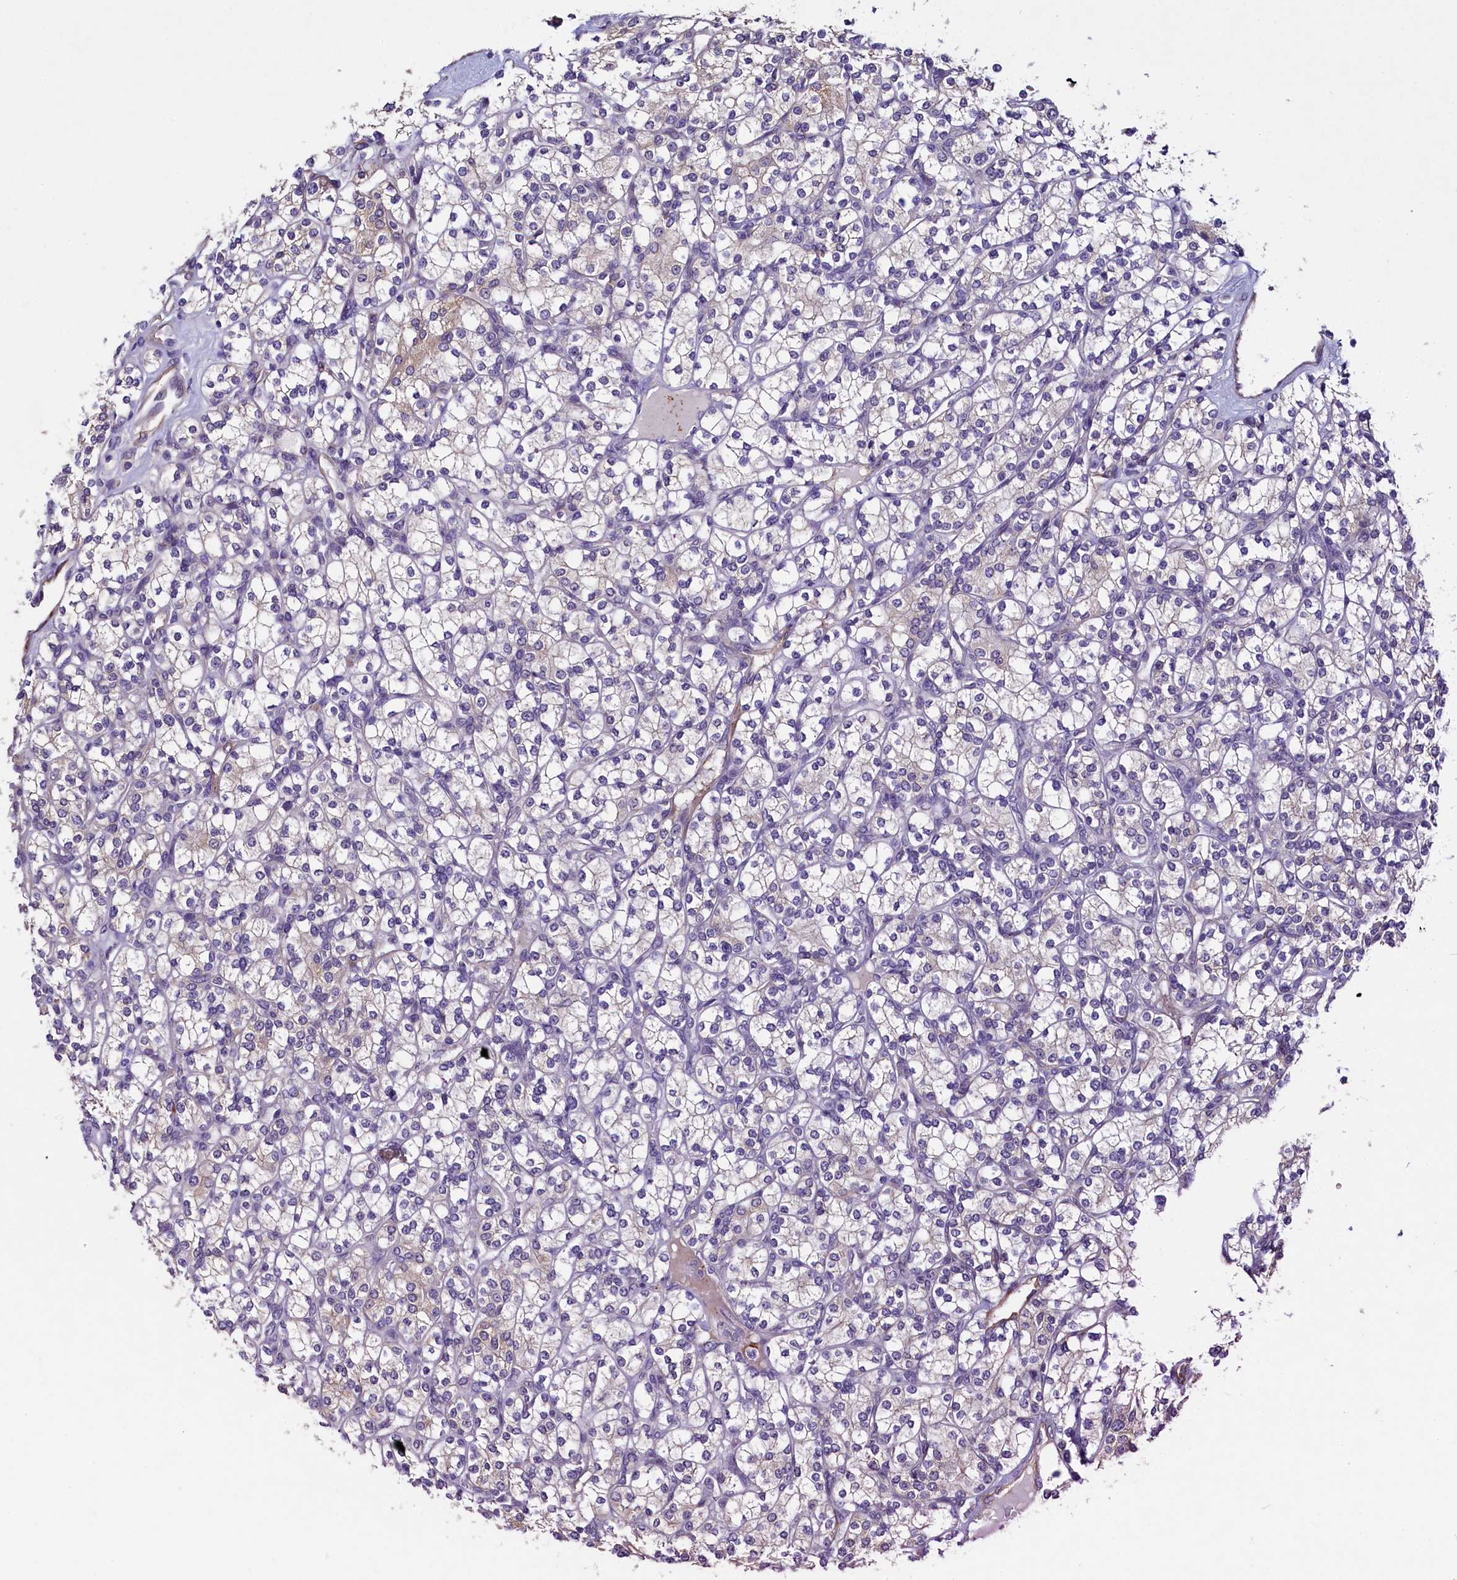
{"staining": {"intensity": "negative", "quantity": "none", "location": "none"}, "tissue": "renal cancer", "cell_type": "Tumor cells", "image_type": "cancer", "snomed": [{"axis": "morphology", "description": "Adenocarcinoma, NOS"}, {"axis": "topography", "description": "Kidney"}], "caption": "Immunohistochemical staining of renal cancer reveals no significant positivity in tumor cells. (DAB (3,3'-diaminobenzidine) immunohistochemistry (IHC) visualized using brightfield microscopy, high magnification).", "gene": "MRC2", "patient": {"sex": "male", "age": 77}}